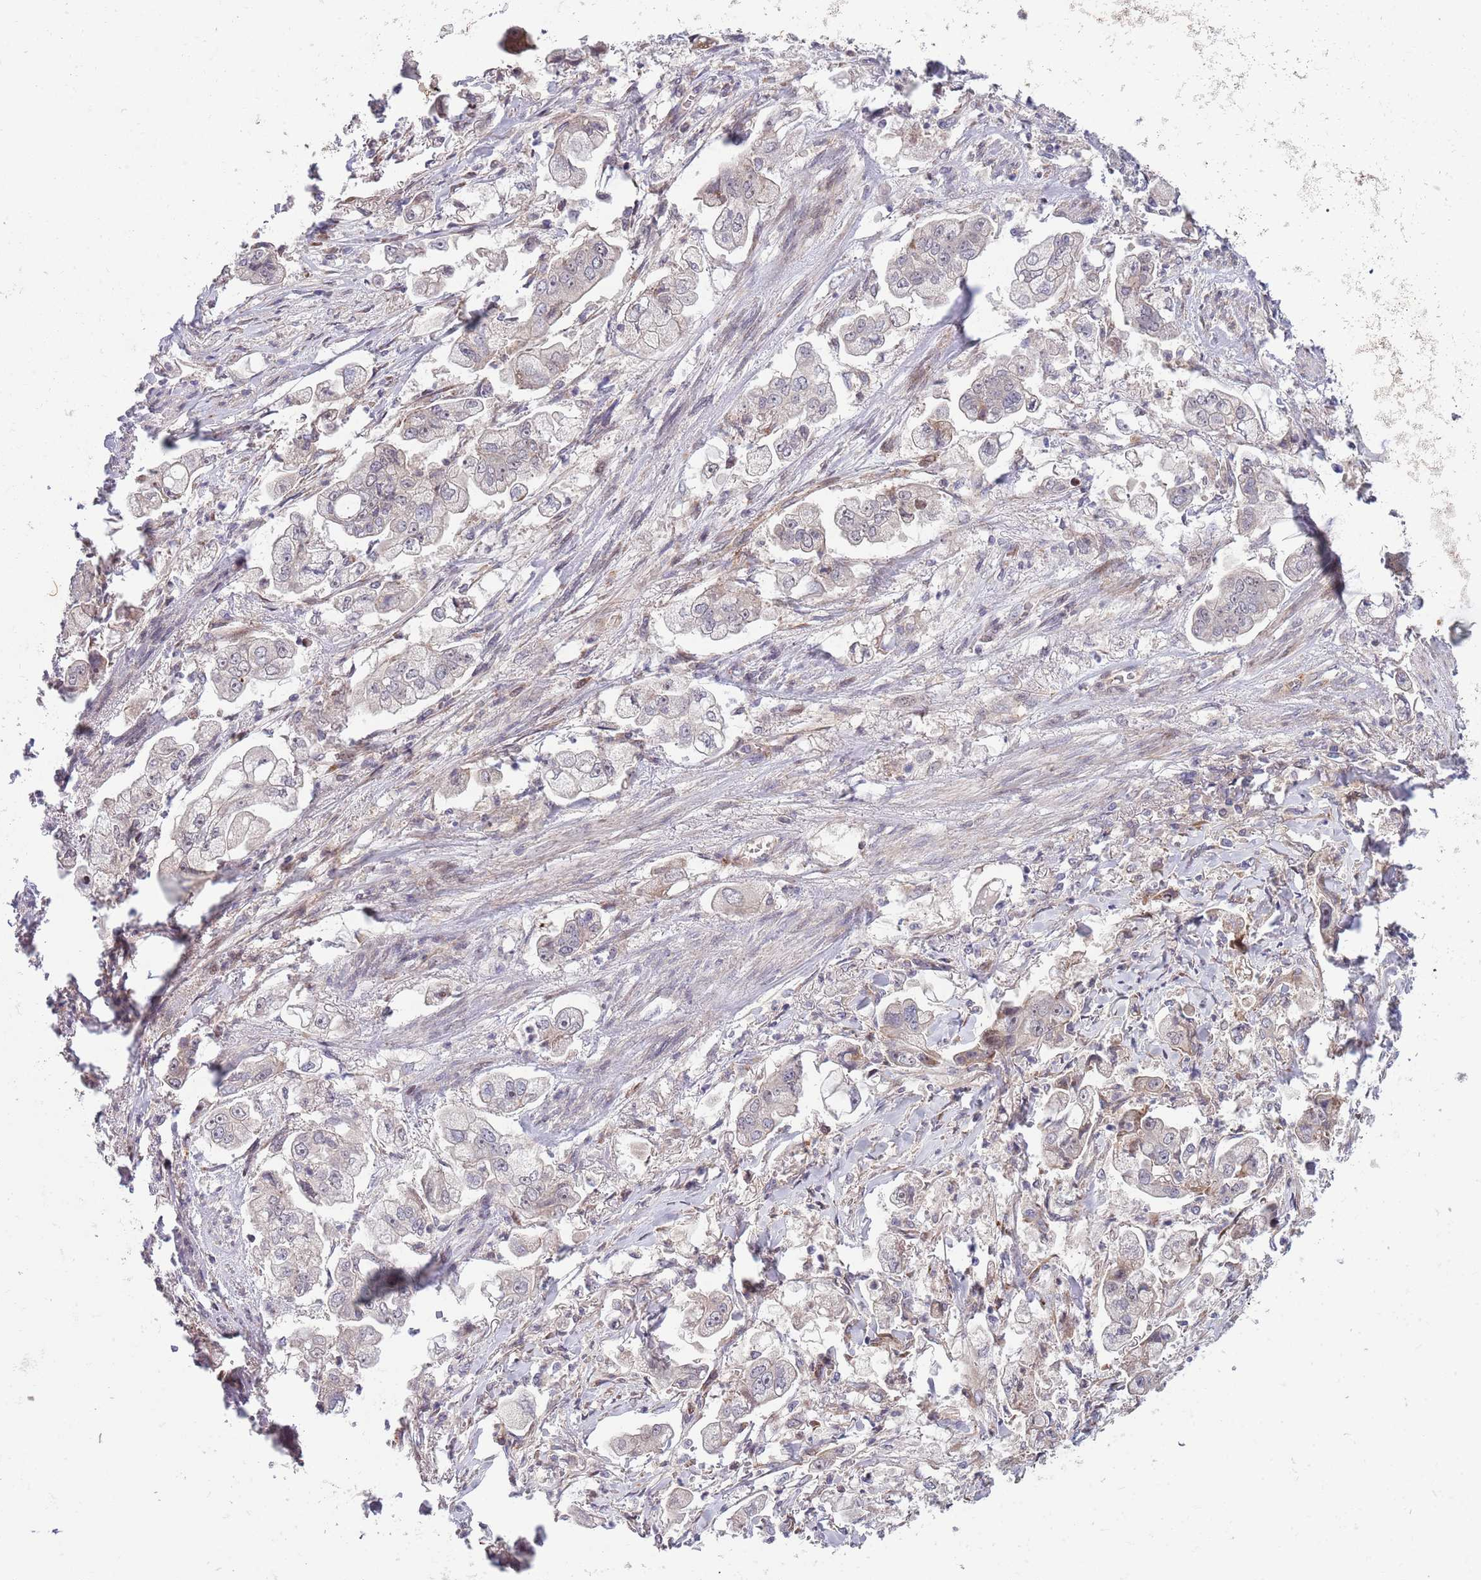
{"staining": {"intensity": "negative", "quantity": "none", "location": "none"}, "tissue": "stomach cancer", "cell_type": "Tumor cells", "image_type": "cancer", "snomed": [{"axis": "morphology", "description": "Adenocarcinoma, NOS"}, {"axis": "topography", "description": "Stomach"}], "caption": "Human stomach adenocarcinoma stained for a protein using immunohistochemistry shows no staining in tumor cells.", "gene": "NT5DC4", "patient": {"sex": "male", "age": 62}}